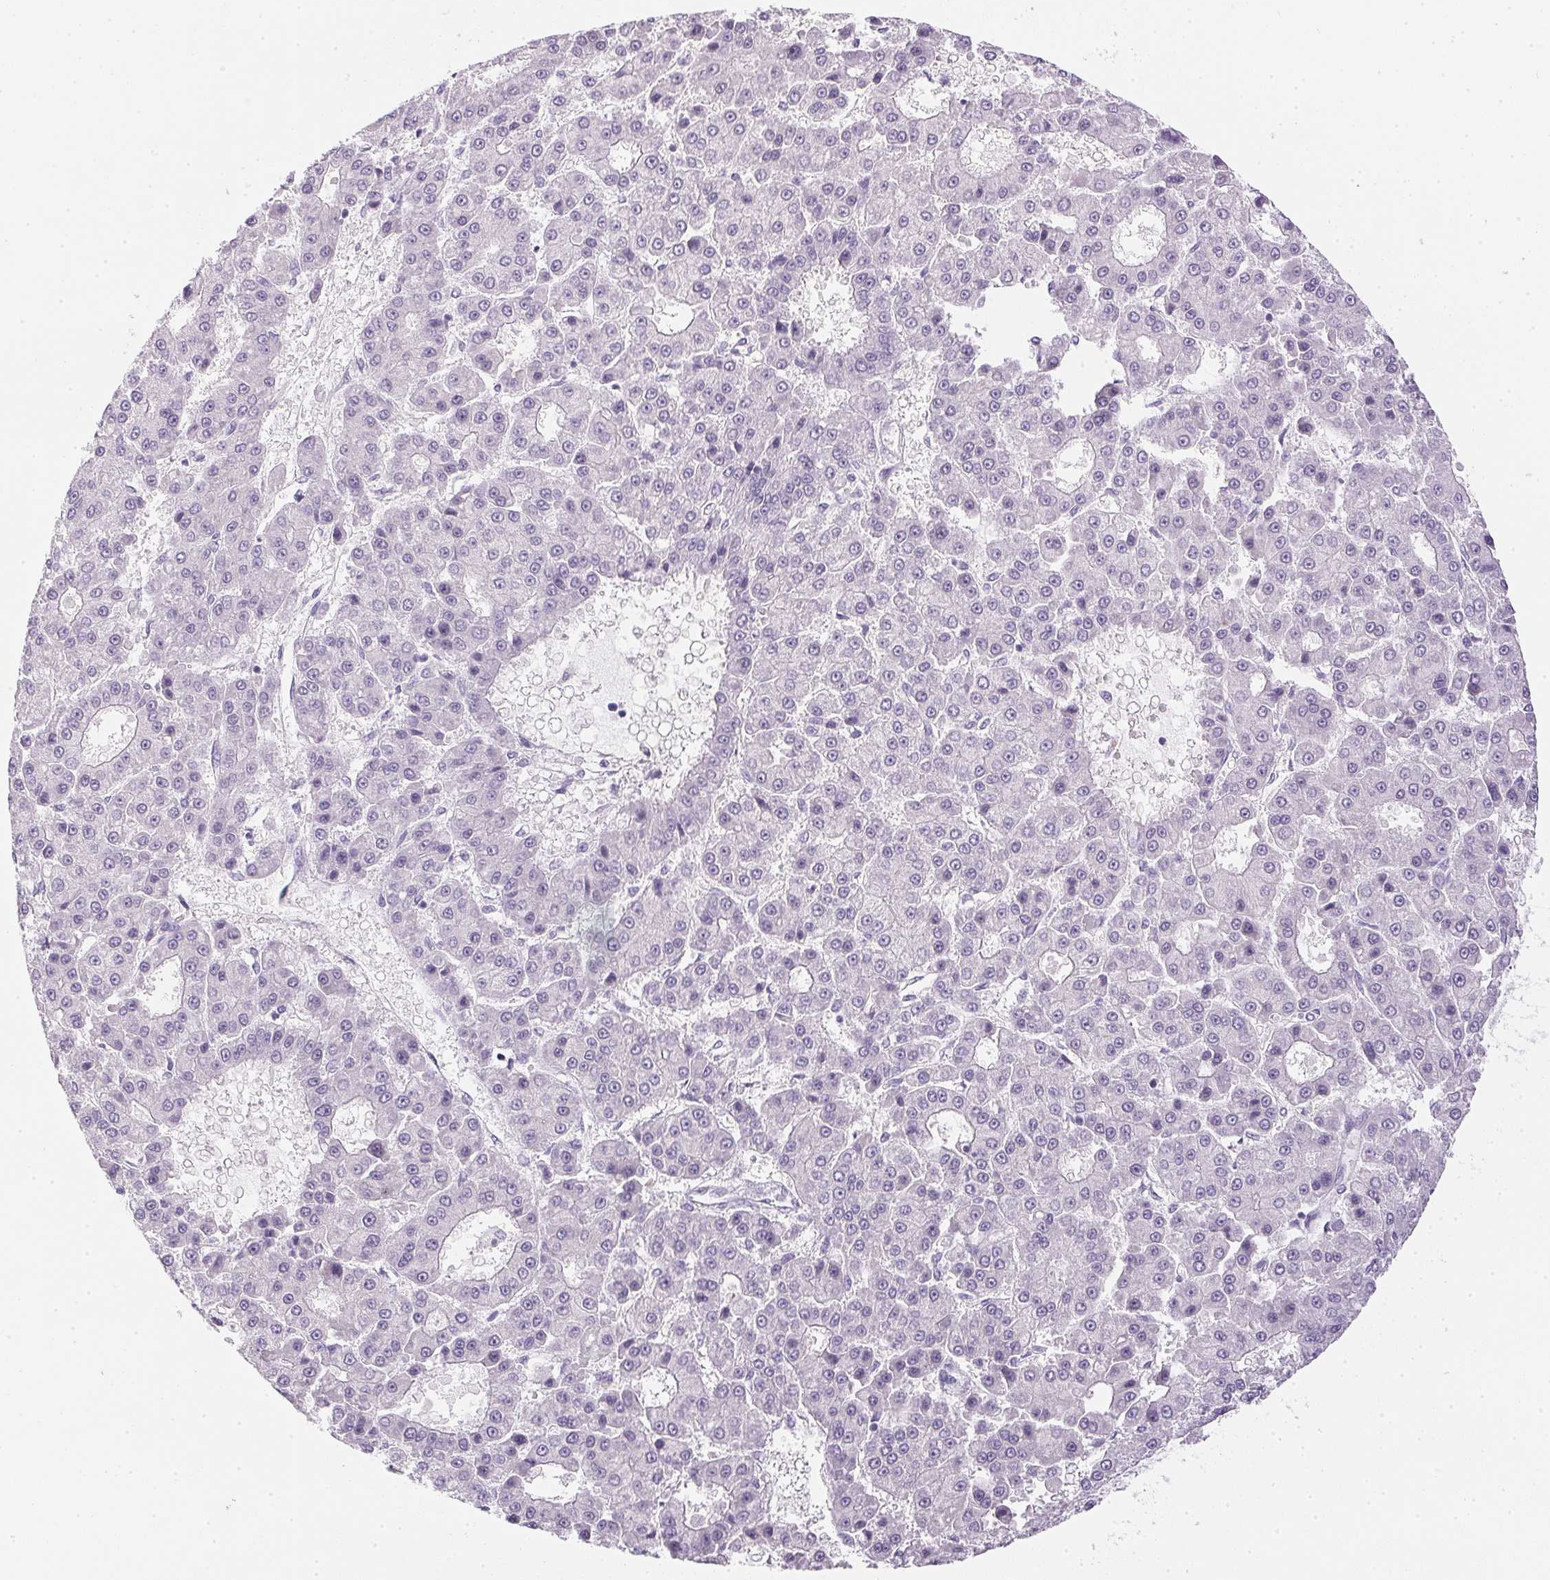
{"staining": {"intensity": "negative", "quantity": "none", "location": "none"}, "tissue": "liver cancer", "cell_type": "Tumor cells", "image_type": "cancer", "snomed": [{"axis": "morphology", "description": "Carcinoma, Hepatocellular, NOS"}, {"axis": "topography", "description": "Liver"}], "caption": "This is a histopathology image of immunohistochemistry (IHC) staining of liver hepatocellular carcinoma, which shows no positivity in tumor cells. (DAB IHC visualized using brightfield microscopy, high magnification).", "gene": "PPY", "patient": {"sex": "male", "age": 70}}